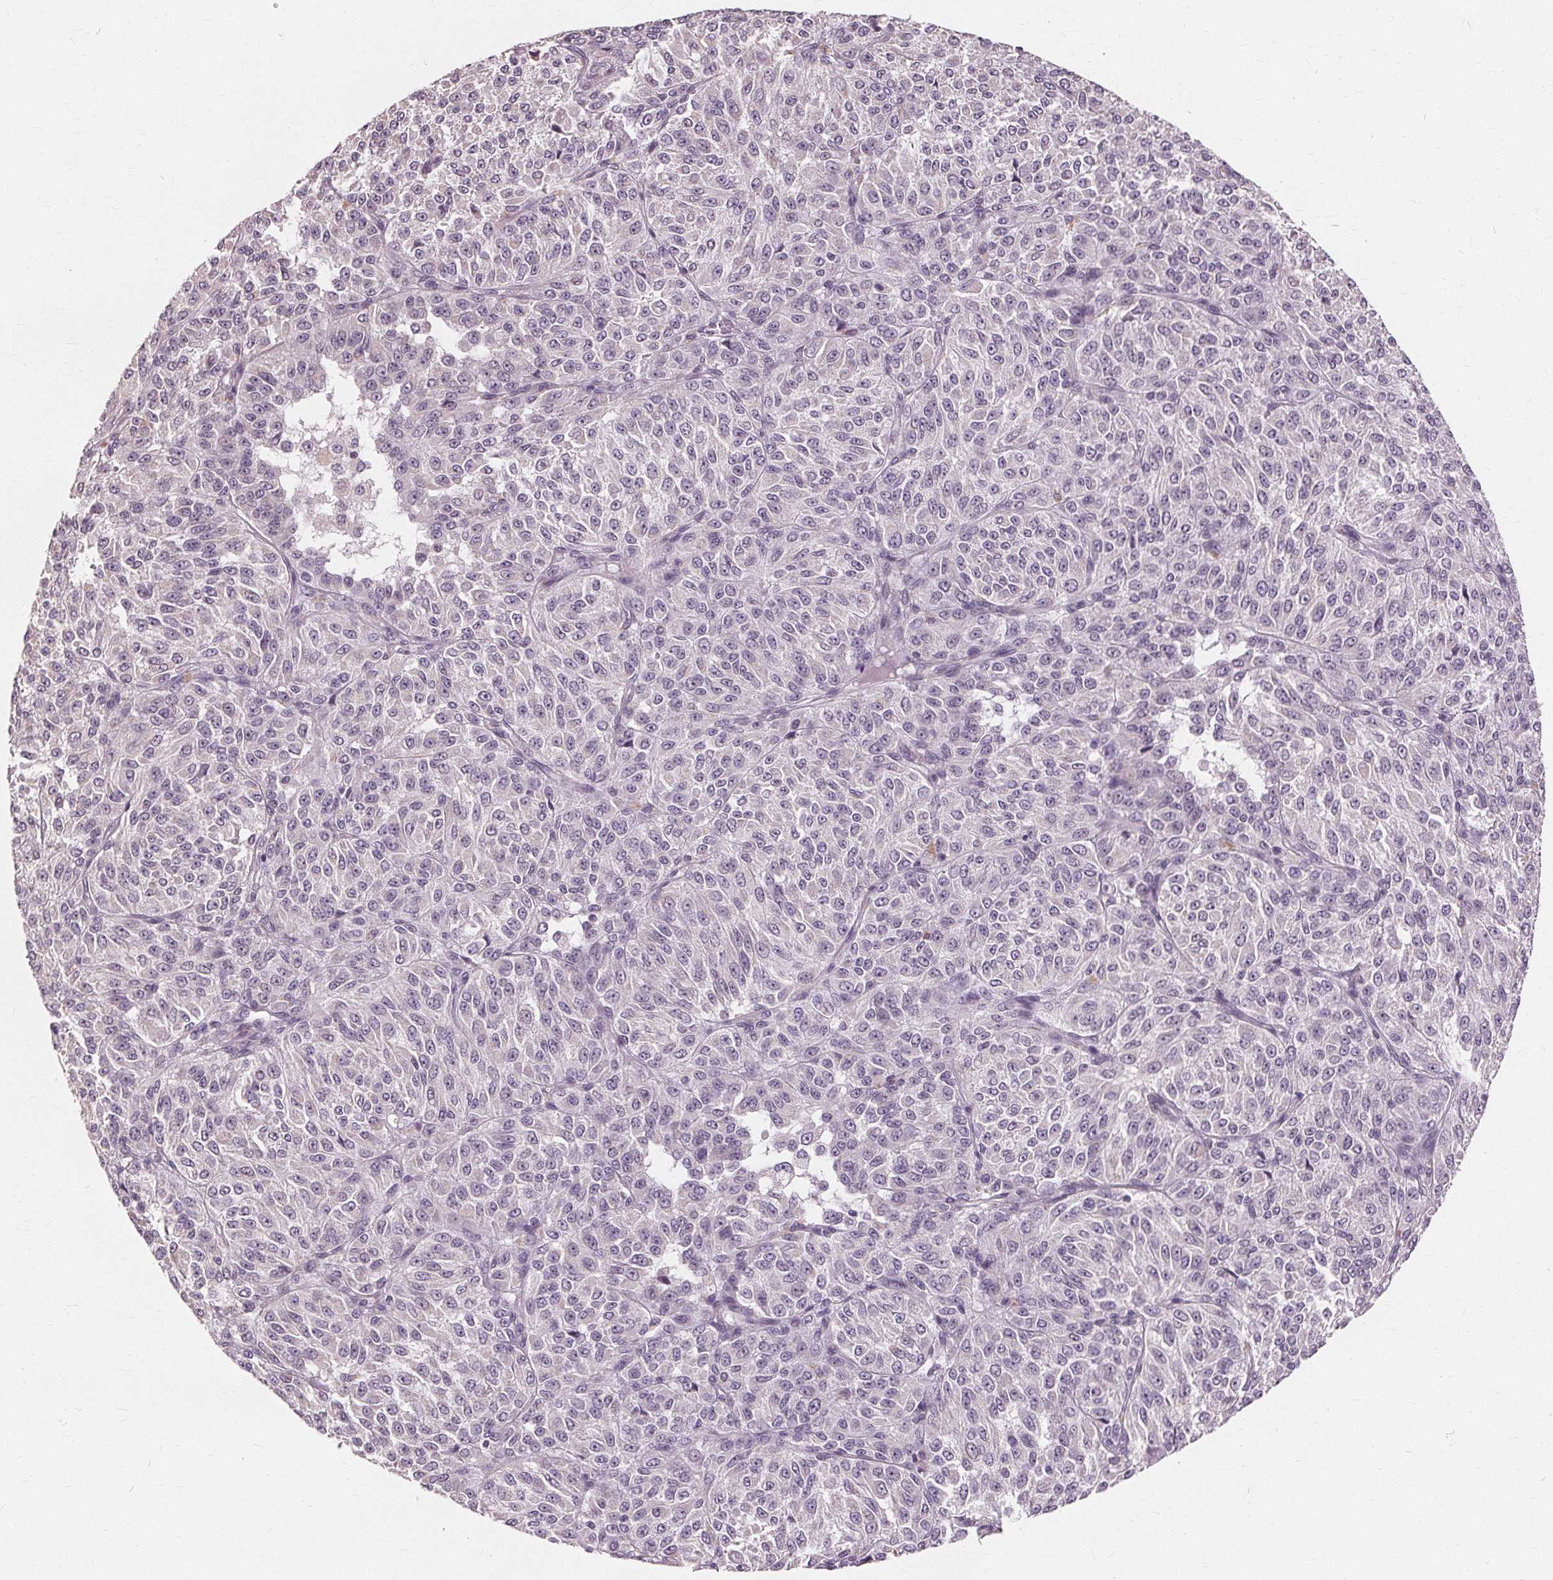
{"staining": {"intensity": "negative", "quantity": "none", "location": "none"}, "tissue": "melanoma", "cell_type": "Tumor cells", "image_type": "cancer", "snomed": [{"axis": "morphology", "description": "Malignant melanoma, Metastatic site"}, {"axis": "topography", "description": "Brain"}], "caption": "DAB immunohistochemical staining of human malignant melanoma (metastatic site) exhibits no significant positivity in tumor cells.", "gene": "SIGLEC6", "patient": {"sex": "female", "age": 56}}